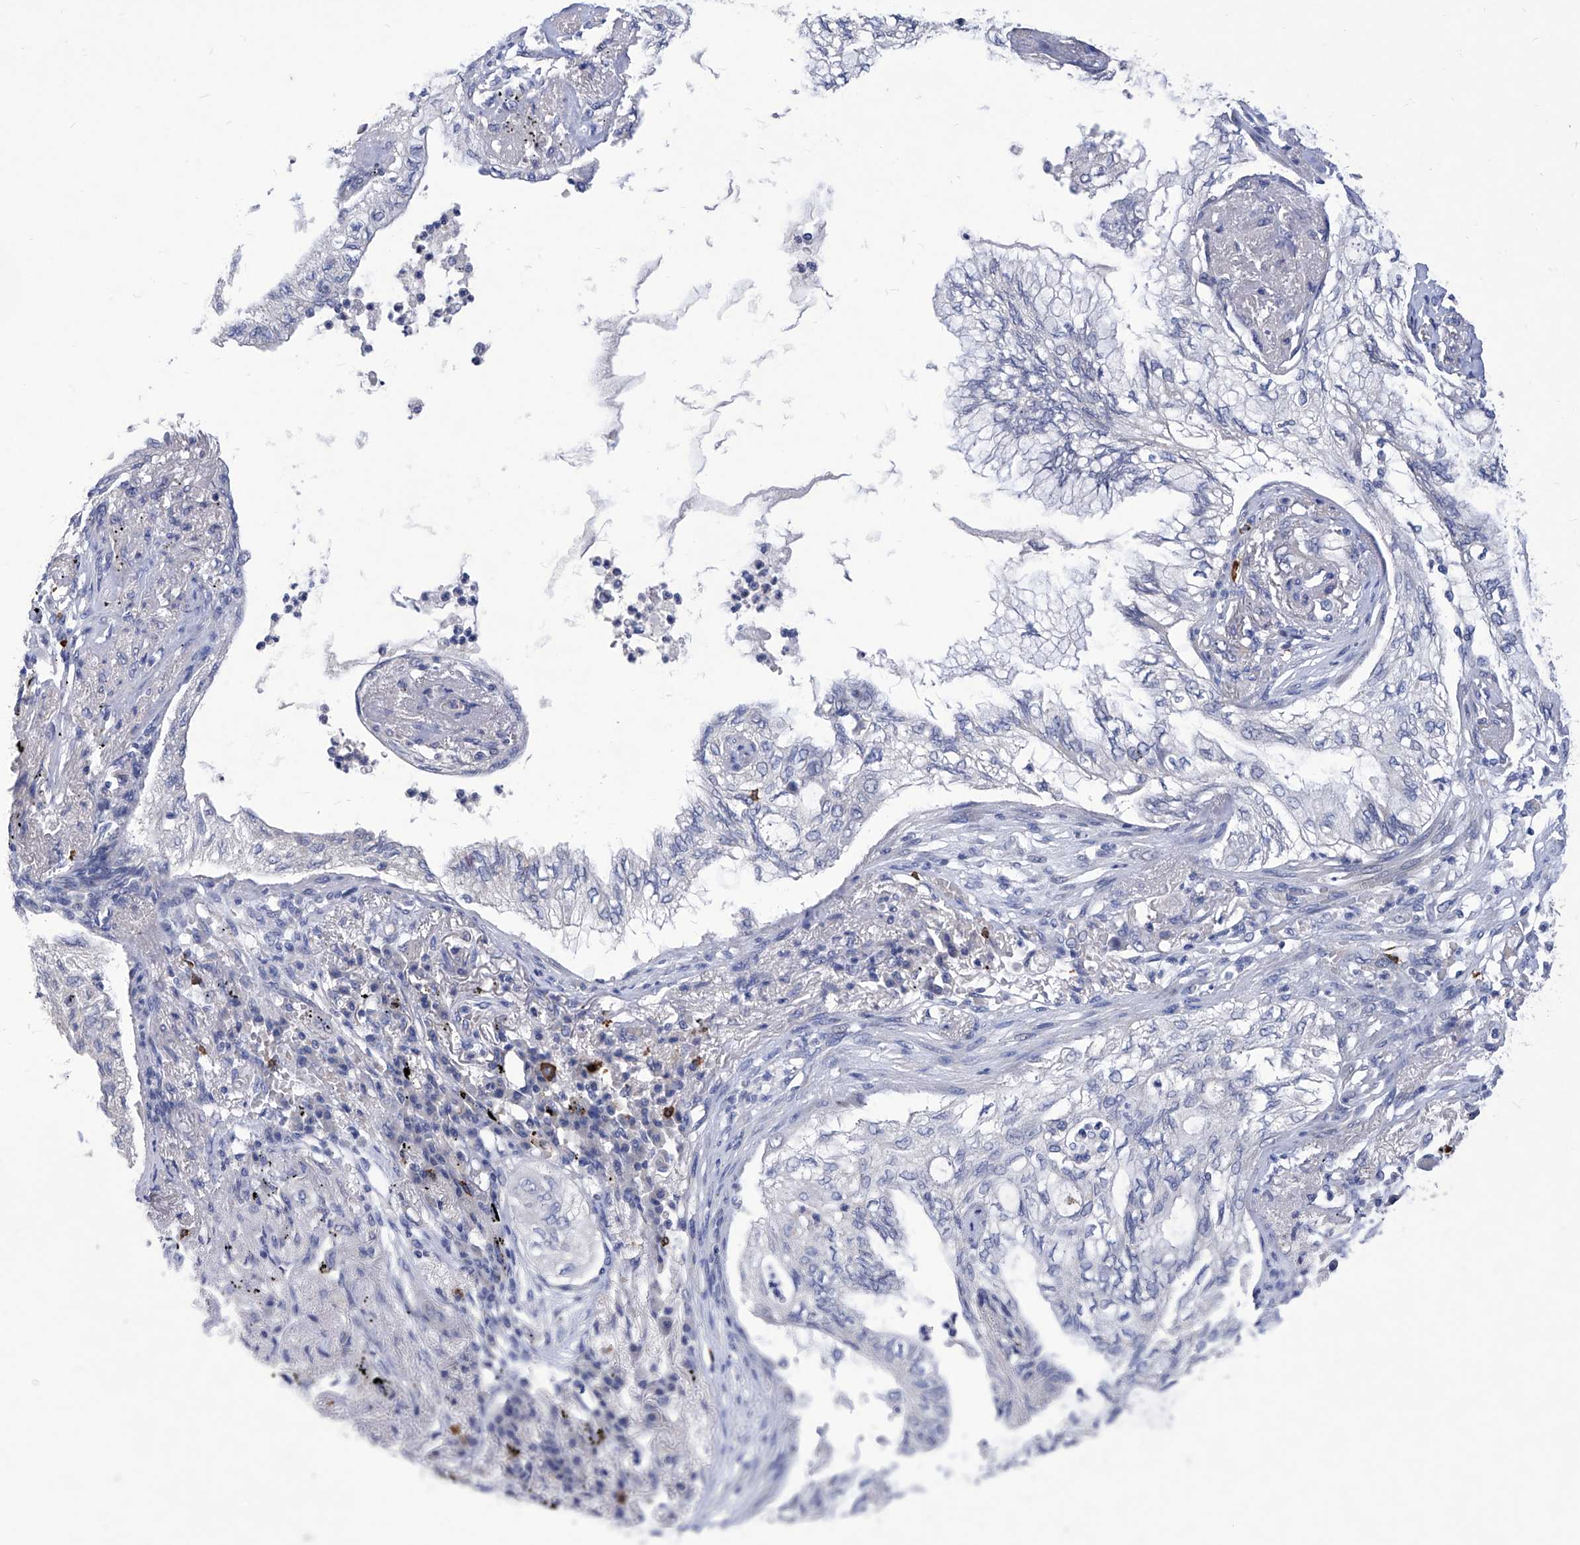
{"staining": {"intensity": "negative", "quantity": "none", "location": "none"}, "tissue": "lung cancer", "cell_type": "Tumor cells", "image_type": "cancer", "snomed": [{"axis": "morphology", "description": "Normal tissue, NOS"}, {"axis": "morphology", "description": "Adenocarcinoma, NOS"}, {"axis": "topography", "description": "Bronchus"}, {"axis": "topography", "description": "Lung"}], "caption": "Photomicrograph shows no protein staining in tumor cells of lung adenocarcinoma tissue.", "gene": "IFNL2", "patient": {"sex": "female", "age": 70}}